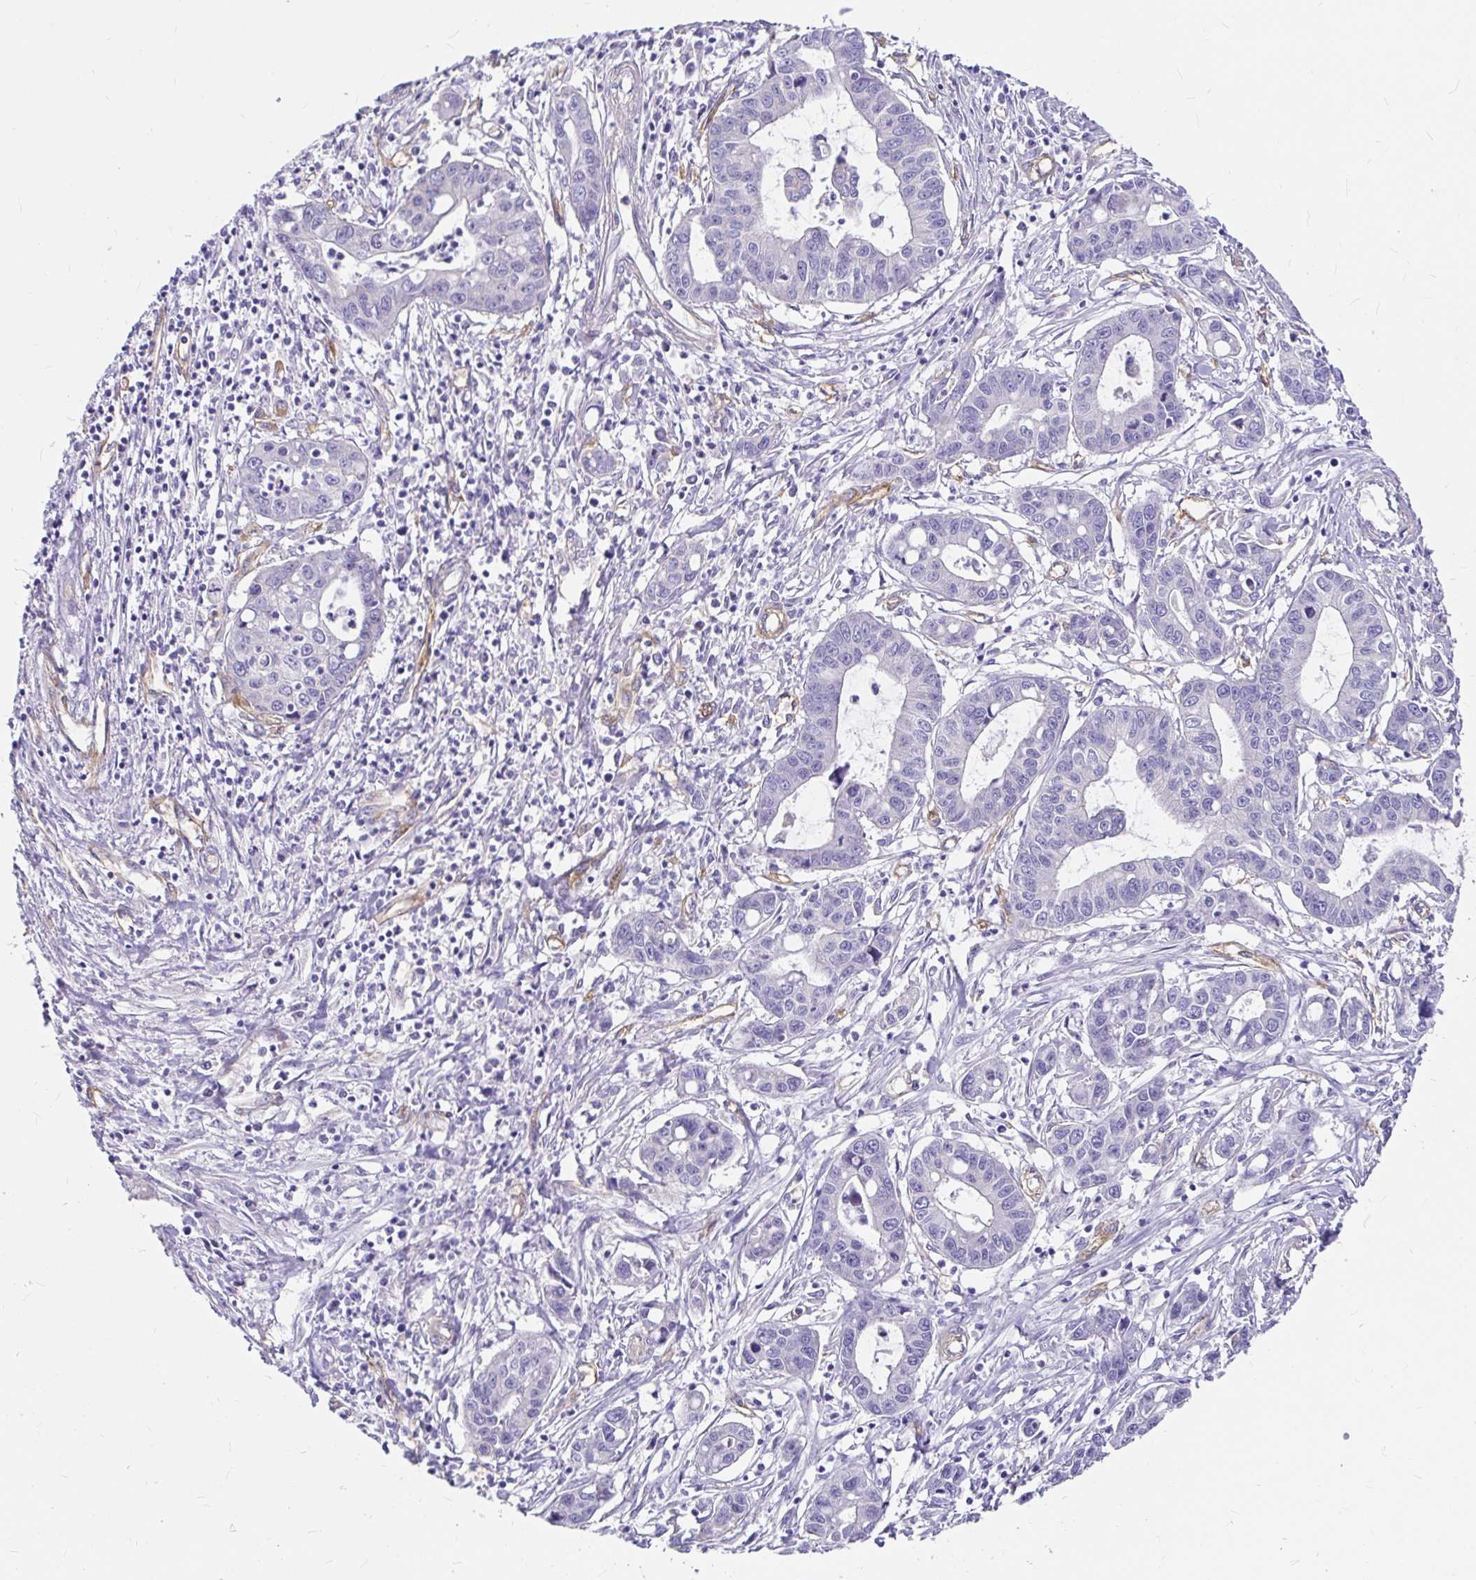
{"staining": {"intensity": "negative", "quantity": "none", "location": "none"}, "tissue": "liver cancer", "cell_type": "Tumor cells", "image_type": "cancer", "snomed": [{"axis": "morphology", "description": "Cholangiocarcinoma"}, {"axis": "topography", "description": "Liver"}], "caption": "This is an IHC histopathology image of human liver cancer. There is no positivity in tumor cells.", "gene": "MYO1B", "patient": {"sex": "male", "age": 58}}